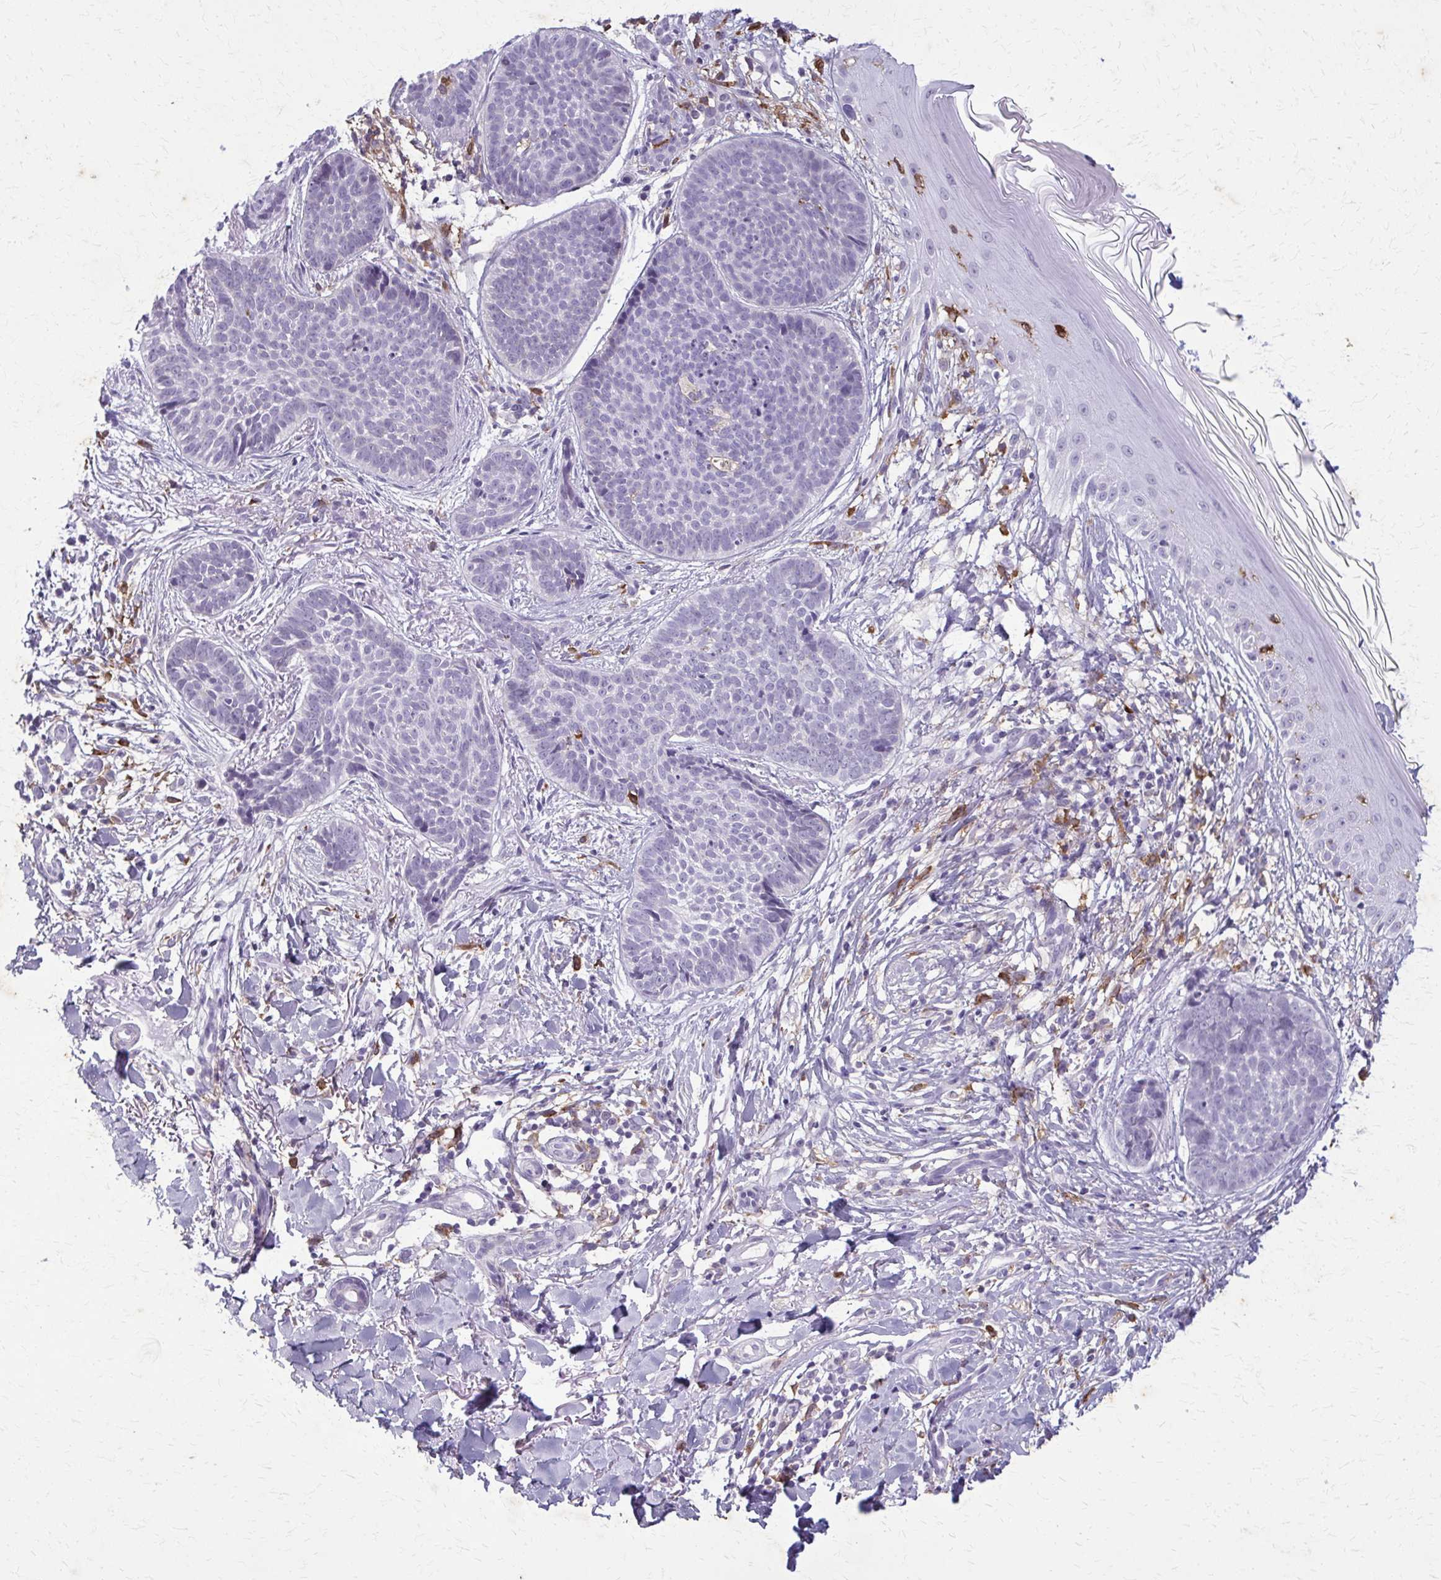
{"staining": {"intensity": "negative", "quantity": "none", "location": "none"}, "tissue": "skin cancer", "cell_type": "Tumor cells", "image_type": "cancer", "snomed": [{"axis": "morphology", "description": "Basal cell carcinoma"}, {"axis": "topography", "description": "Skin"}, {"axis": "topography", "description": "Skin of back"}], "caption": "High magnification brightfield microscopy of basal cell carcinoma (skin) stained with DAB (brown) and counterstained with hematoxylin (blue): tumor cells show no significant staining.", "gene": "CARD9", "patient": {"sex": "male", "age": 81}}